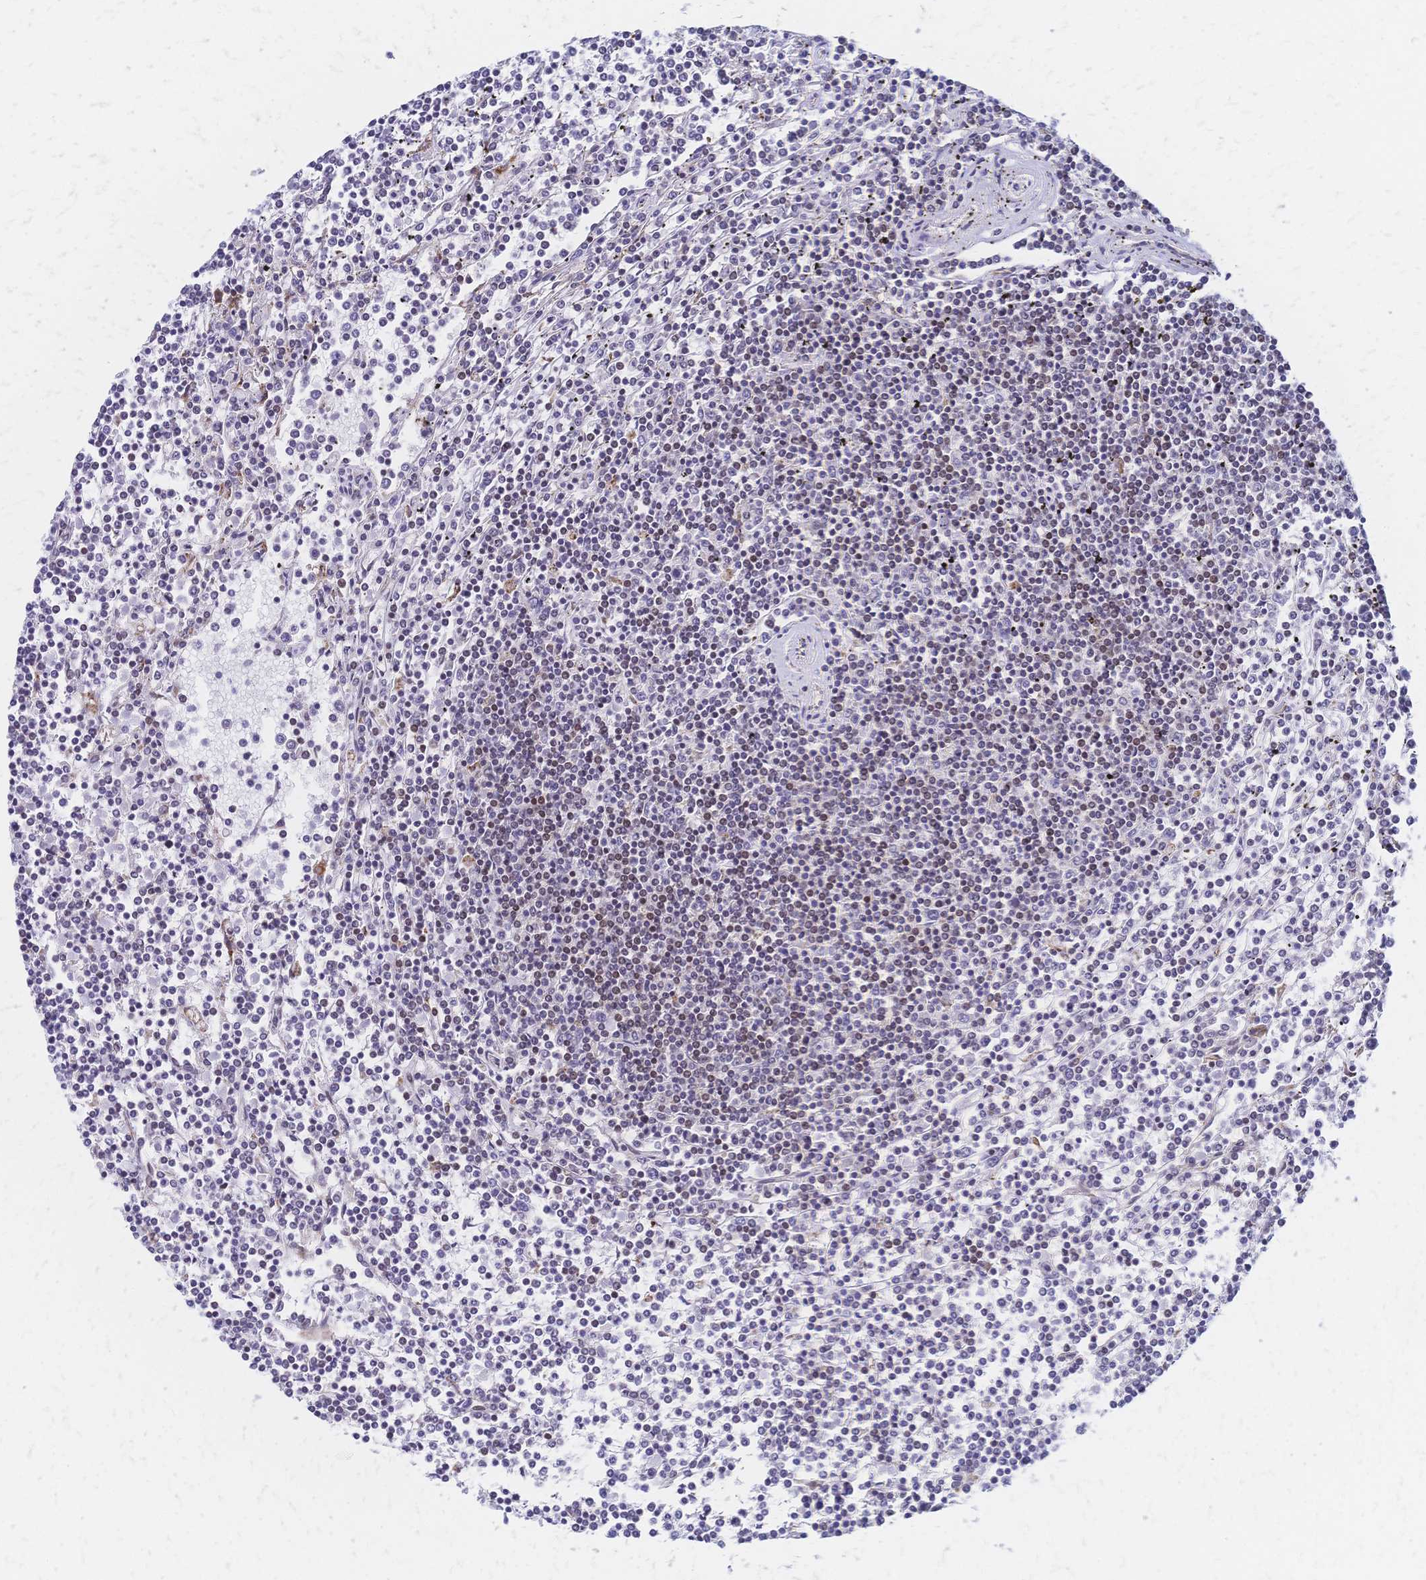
{"staining": {"intensity": "negative", "quantity": "none", "location": "none"}, "tissue": "lymphoma", "cell_type": "Tumor cells", "image_type": "cancer", "snomed": [{"axis": "morphology", "description": "Malignant lymphoma, non-Hodgkin's type, Low grade"}, {"axis": "topography", "description": "Spleen"}], "caption": "Immunohistochemistry micrograph of lymphoma stained for a protein (brown), which demonstrates no positivity in tumor cells.", "gene": "CBX7", "patient": {"sex": "female", "age": 19}}